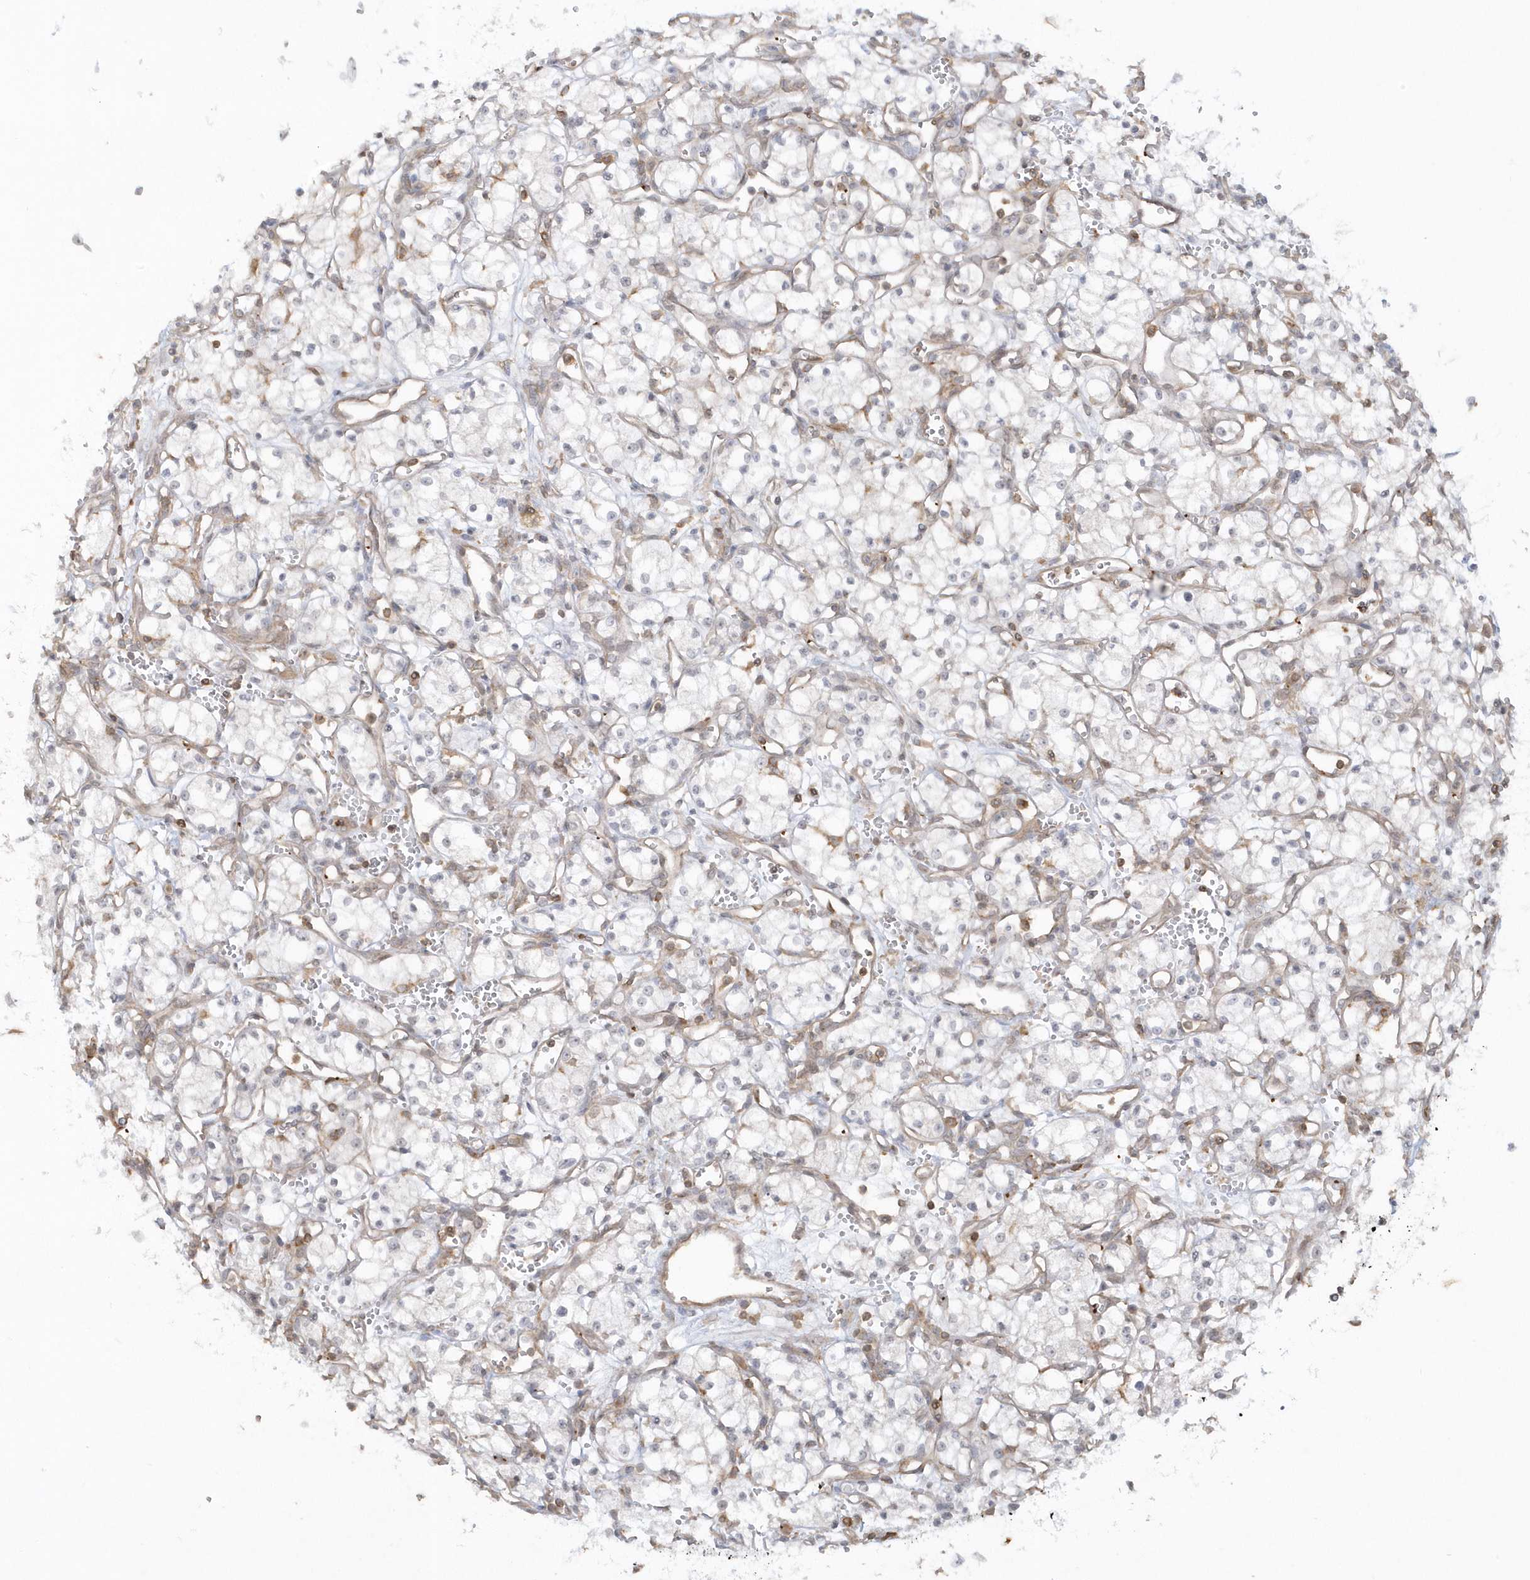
{"staining": {"intensity": "negative", "quantity": "none", "location": "none"}, "tissue": "renal cancer", "cell_type": "Tumor cells", "image_type": "cancer", "snomed": [{"axis": "morphology", "description": "Adenocarcinoma, NOS"}, {"axis": "topography", "description": "Kidney"}], "caption": "DAB (3,3'-diaminobenzidine) immunohistochemical staining of human renal cancer shows no significant staining in tumor cells.", "gene": "BSN", "patient": {"sex": "male", "age": 59}}